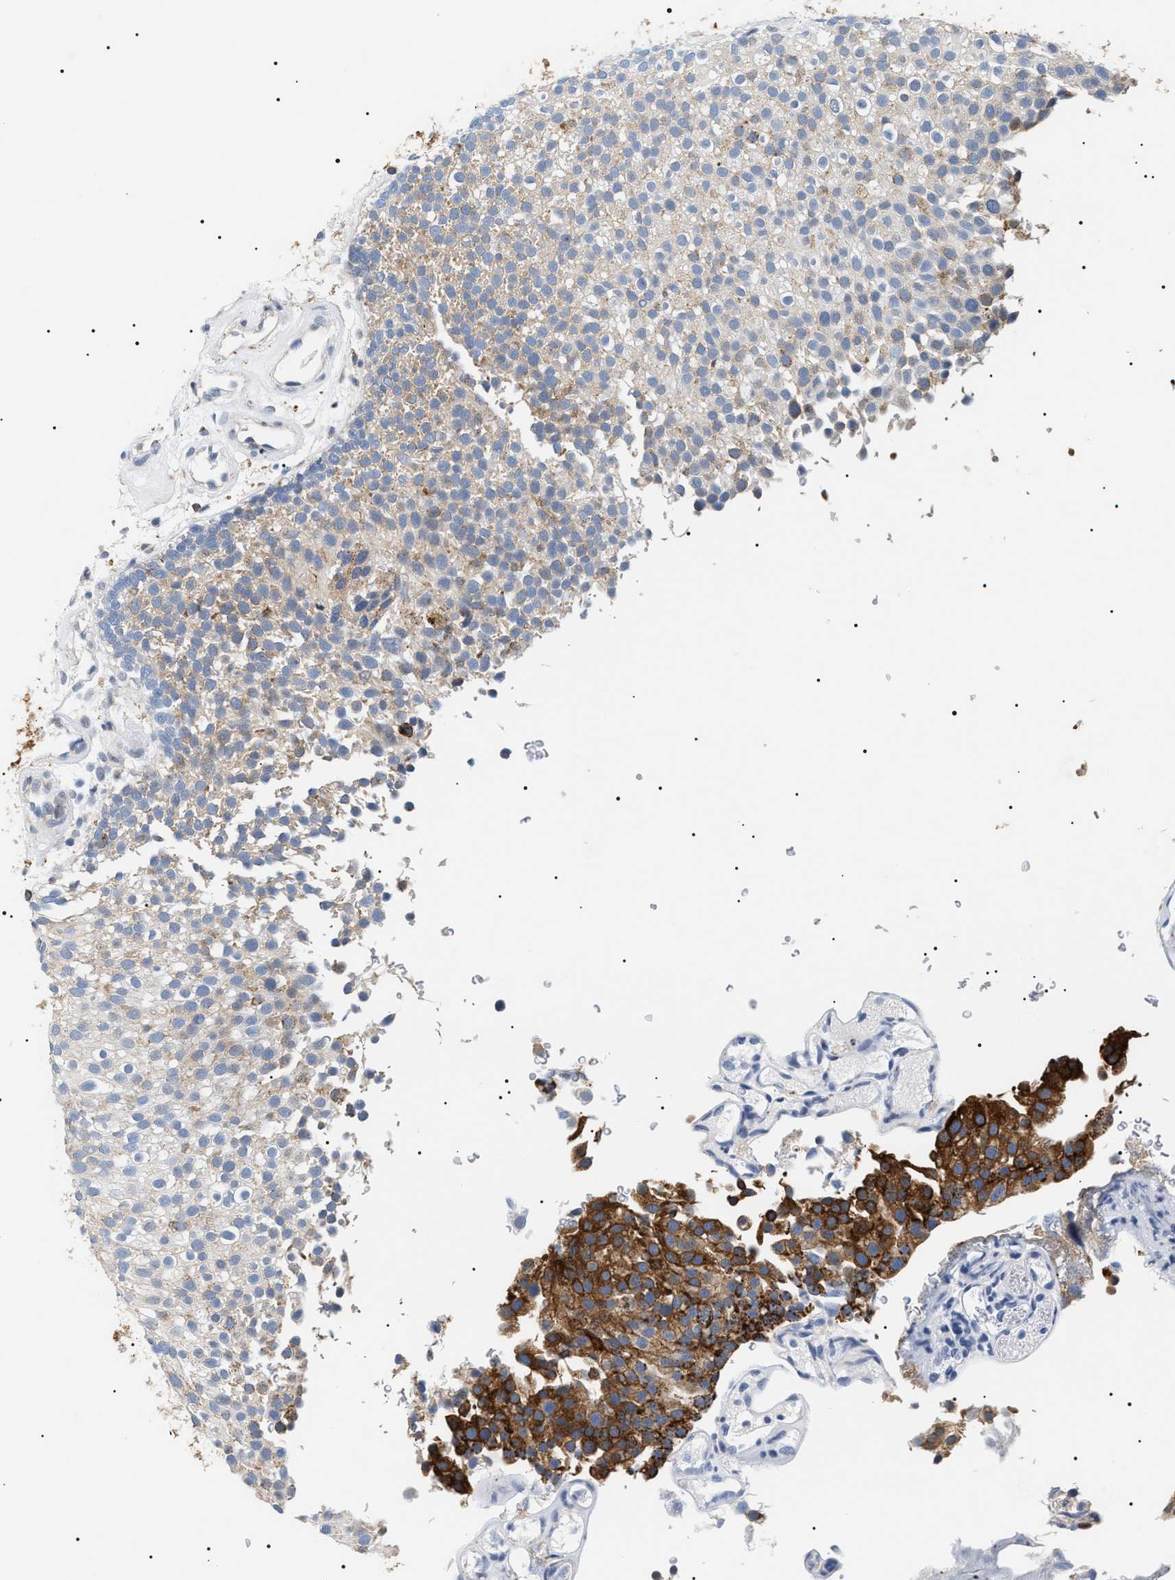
{"staining": {"intensity": "strong", "quantity": ">75%", "location": "cytoplasmic/membranous"}, "tissue": "urothelial cancer", "cell_type": "Tumor cells", "image_type": "cancer", "snomed": [{"axis": "morphology", "description": "Urothelial carcinoma, Low grade"}, {"axis": "topography", "description": "Urinary bladder"}], "caption": "The photomicrograph exhibits immunohistochemical staining of urothelial cancer. There is strong cytoplasmic/membranous expression is appreciated in about >75% of tumor cells.", "gene": "HSD17B11", "patient": {"sex": "male", "age": 78}}